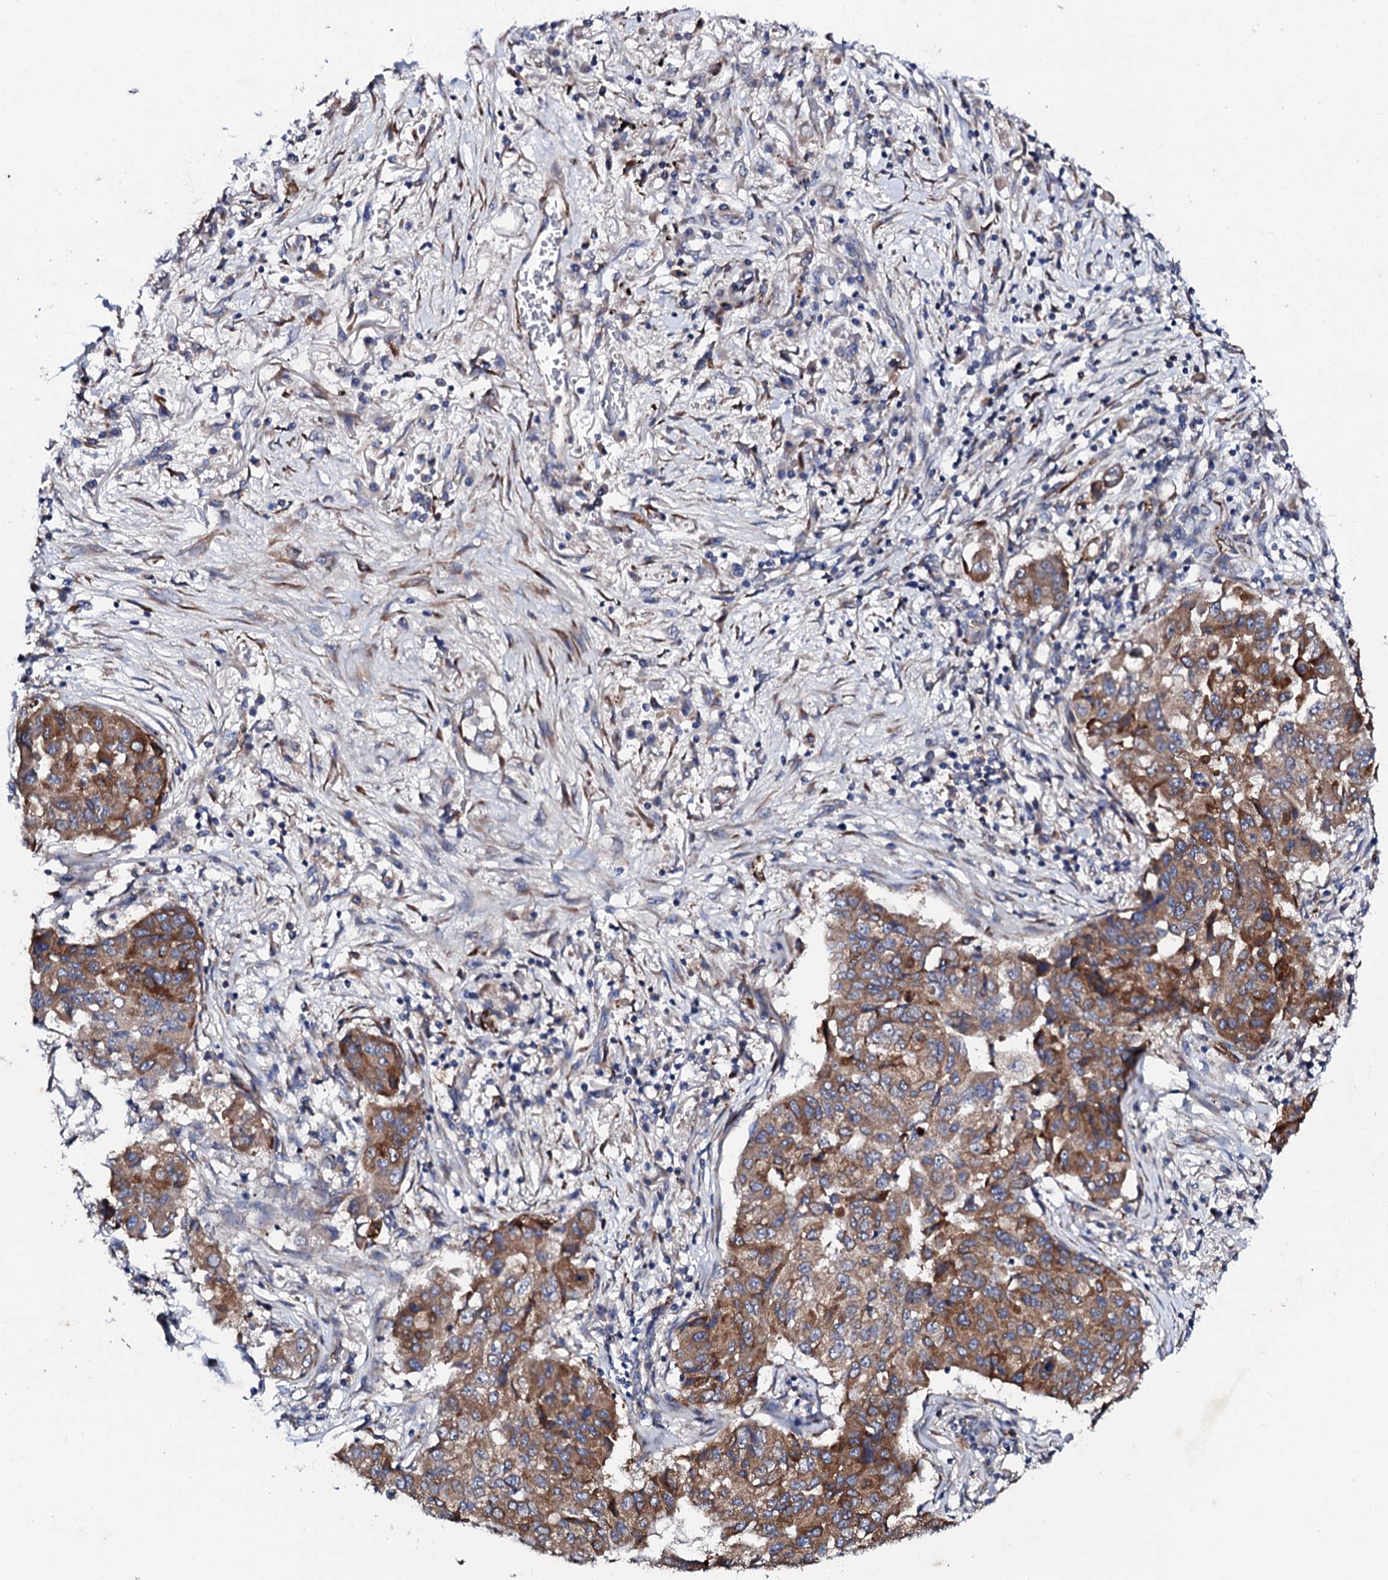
{"staining": {"intensity": "moderate", "quantity": ">75%", "location": "cytoplasmic/membranous"}, "tissue": "lung cancer", "cell_type": "Tumor cells", "image_type": "cancer", "snomed": [{"axis": "morphology", "description": "Squamous cell carcinoma, NOS"}, {"axis": "topography", "description": "Lung"}], "caption": "A medium amount of moderate cytoplasmic/membranous expression is seen in approximately >75% of tumor cells in lung cancer (squamous cell carcinoma) tissue.", "gene": "DBX1", "patient": {"sex": "male", "age": 74}}